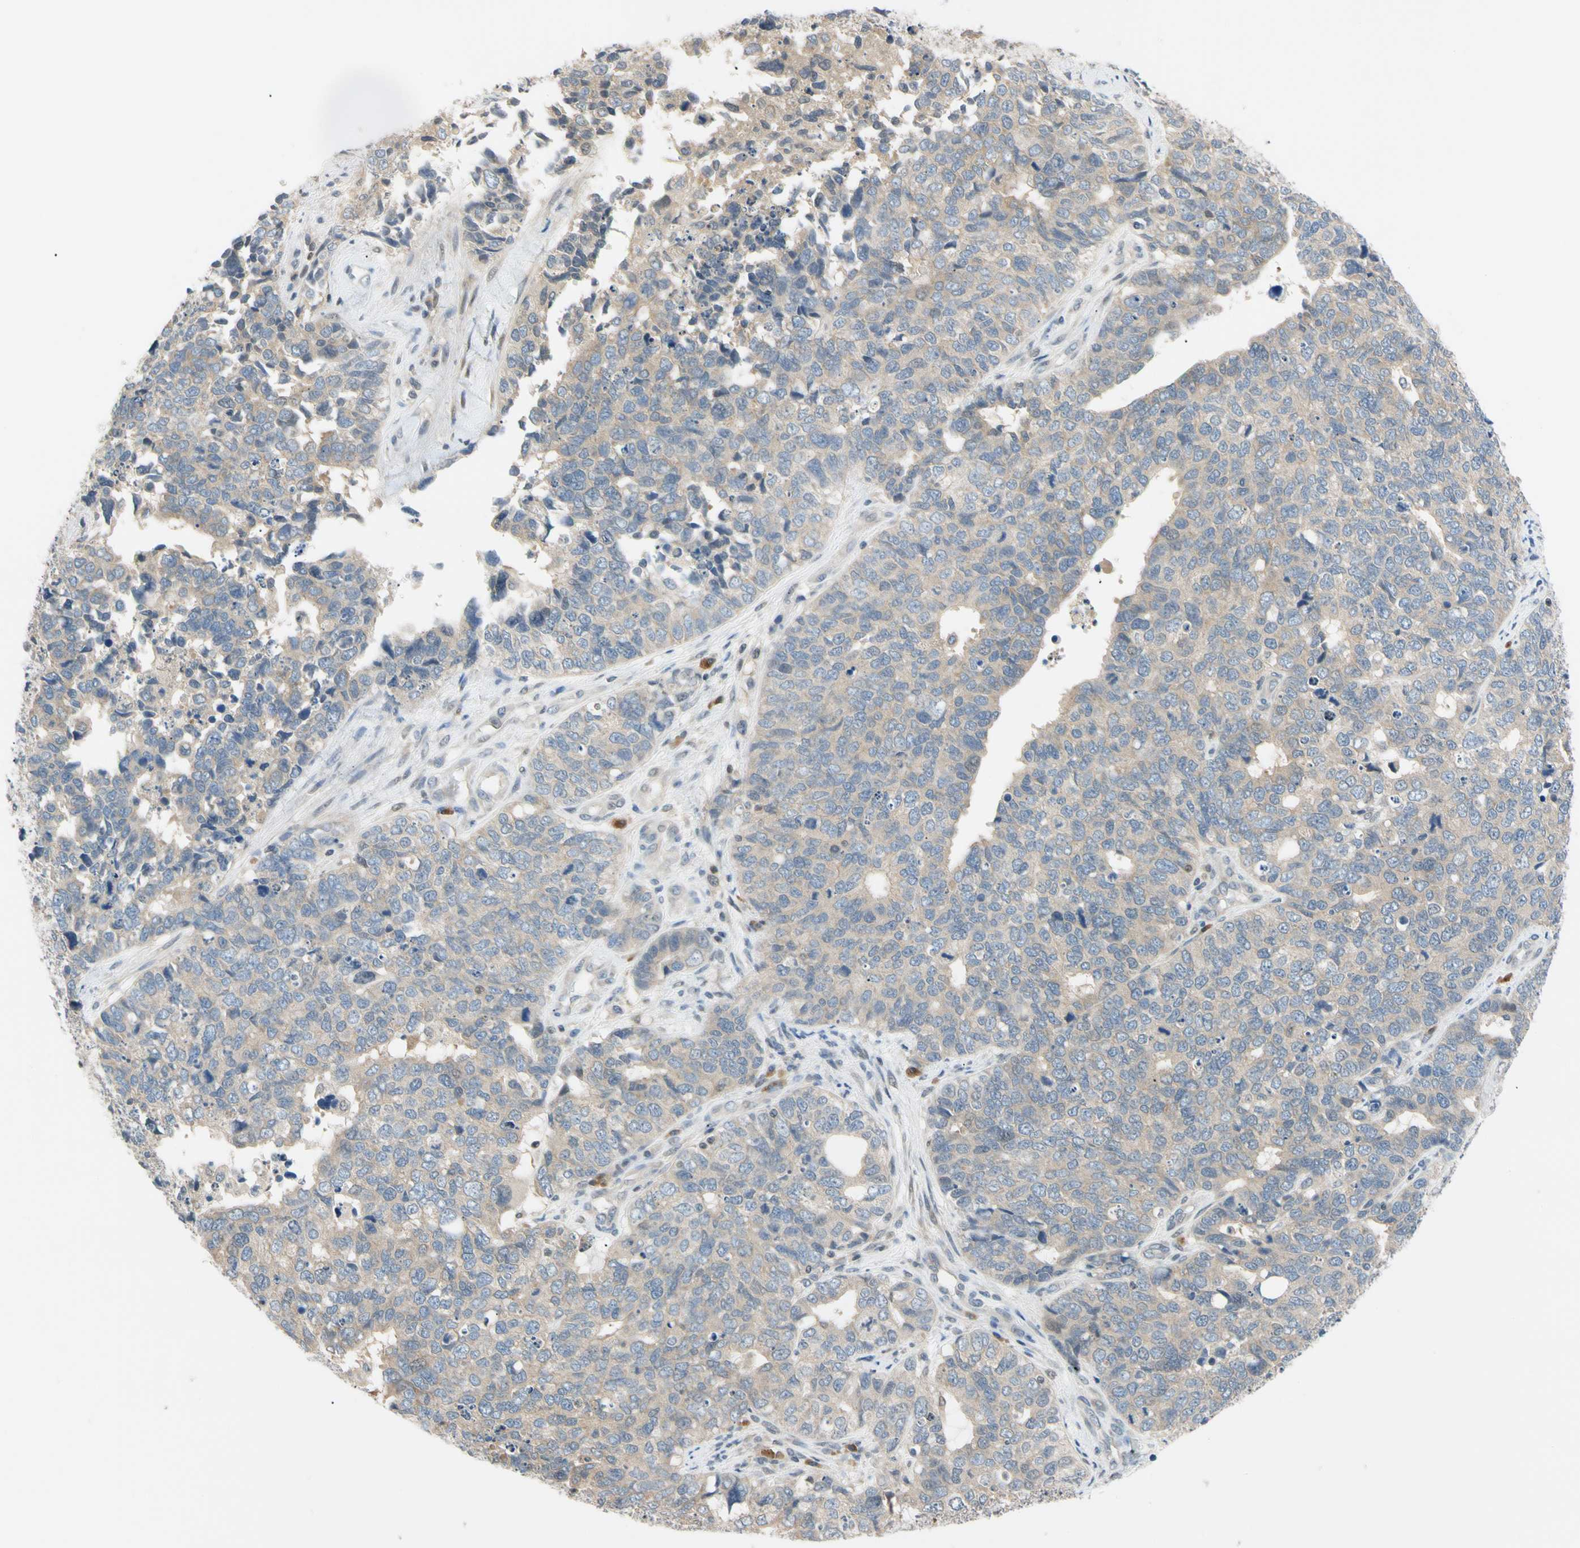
{"staining": {"intensity": "weak", "quantity": "25%-75%", "location": "cytoplasmic/membranous"}, "tissue": "cervical cancer", "cell_type": "Tumor cells", "image_type": "cancer", "snomed": [{"axis": "morphology", "description": "Squamous cell carcinoma, NOS"}, {"axis": "topography", "description": "Cervix"}], "caption": "DAB (3,3'-diaminobenzidine) immunohistochemical staining of human cervical cancer (squamous cell carcinoma) displays weak cytoplasmic/membranous protein positivity in approximately 25%-75% of tumor cells.", "gene": "SEC23B", "patient": {"sex": "female", "age": 63}}